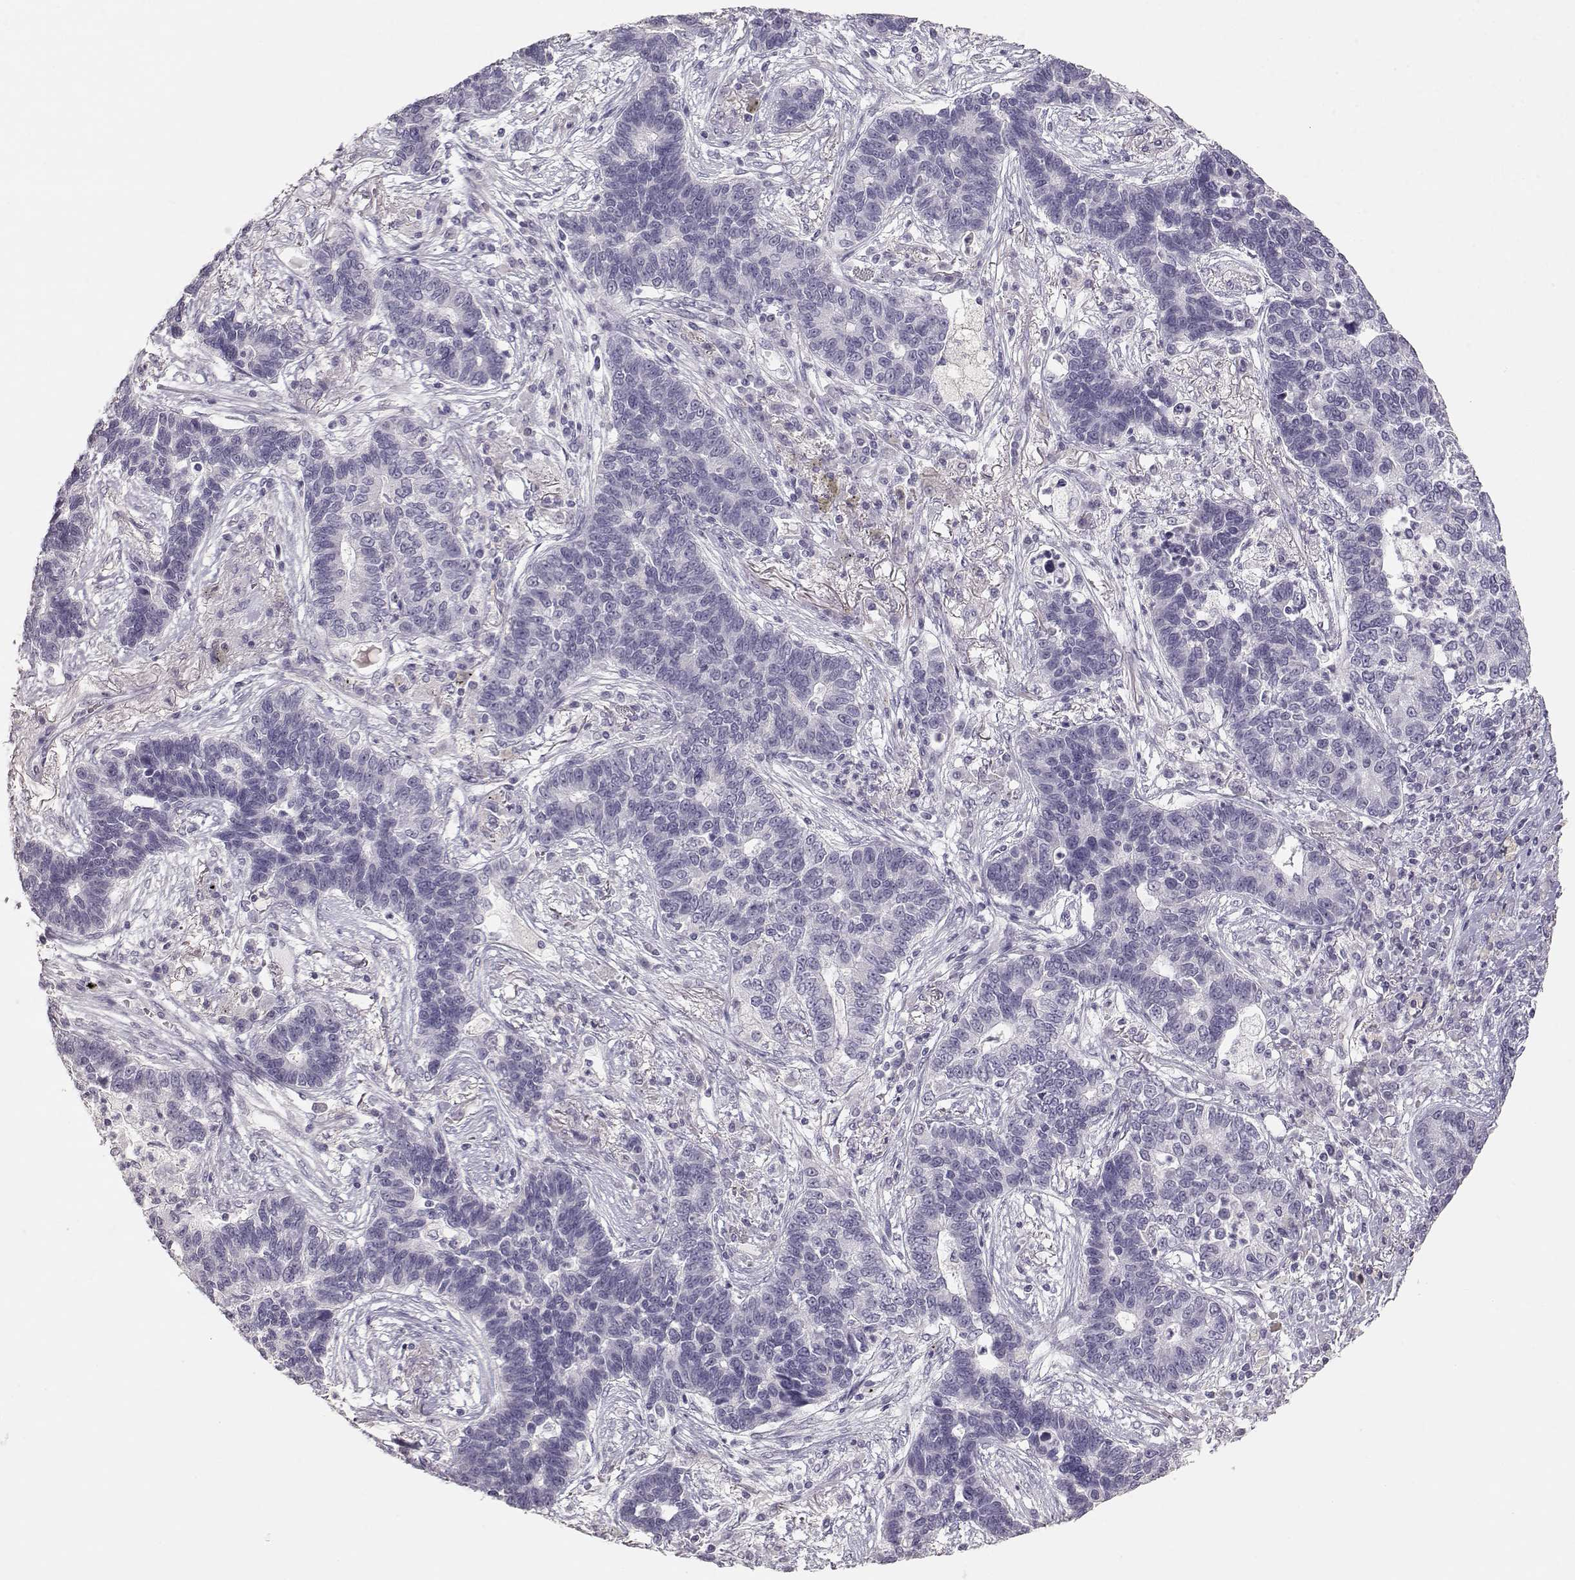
{"staining": {"intensity": "negative", "quantity": "none", "location": "none"}, "tissue": "lung cancer", "cell_type": "Tumor cells", "image_type": "cancer", "snomed": [{"axis": "morphology", "description": "Adenocarcinoma, NOS"}, {"axis": "topography", "description": "Lung"}], "caption": "IHC photomicrograph of neoplastic tissue: adenocarcinoma (lung) stained with DAB (3,3'-diaminobenzidine) shows no significant protein expression in tumor cells.", "gene": "TKTL1", "patient": {"sex": "female", "age": 57}}